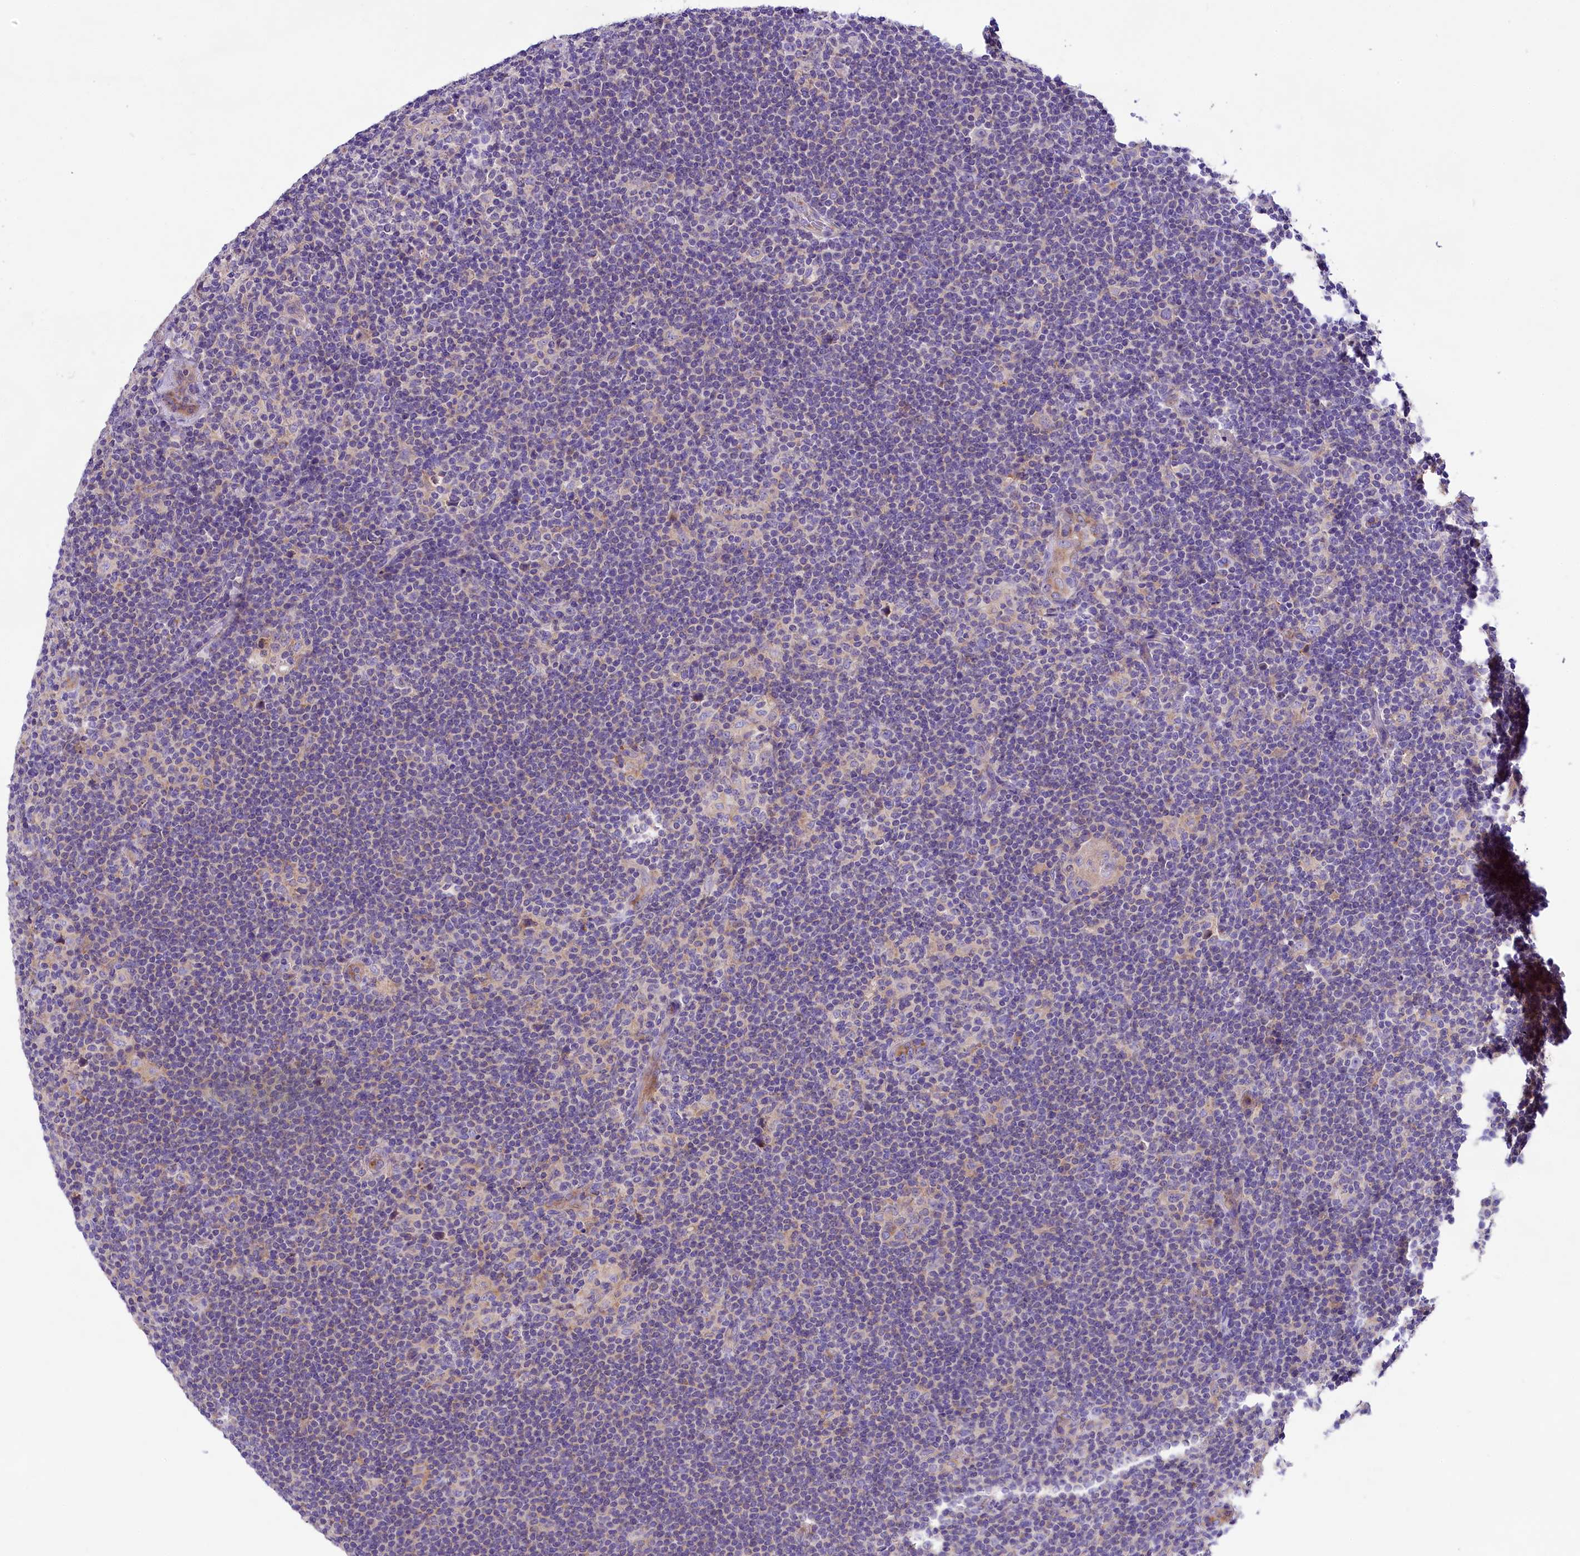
{"staining": {"intensity": "negative", "quantity": "none", "location": "none"}, "tissue": "lymphoma", "cell_type": "Tumor cells", "image_type": "cancer", "snomed": [{"axis": "morphology", "description": "Hodgkin's disease, NOS"}, {"axis": "topography", "description": "Lymph node"}], "caption": "The photomicrograph demonstrates no staining of tumor cells in lymphoma. (DAB (3,3'-diaminobenzidine) IHC visualized using brightfield microscopy, high magnification).", "gene": "PEMT", "patient": {"sex": "female", "age": 57}}